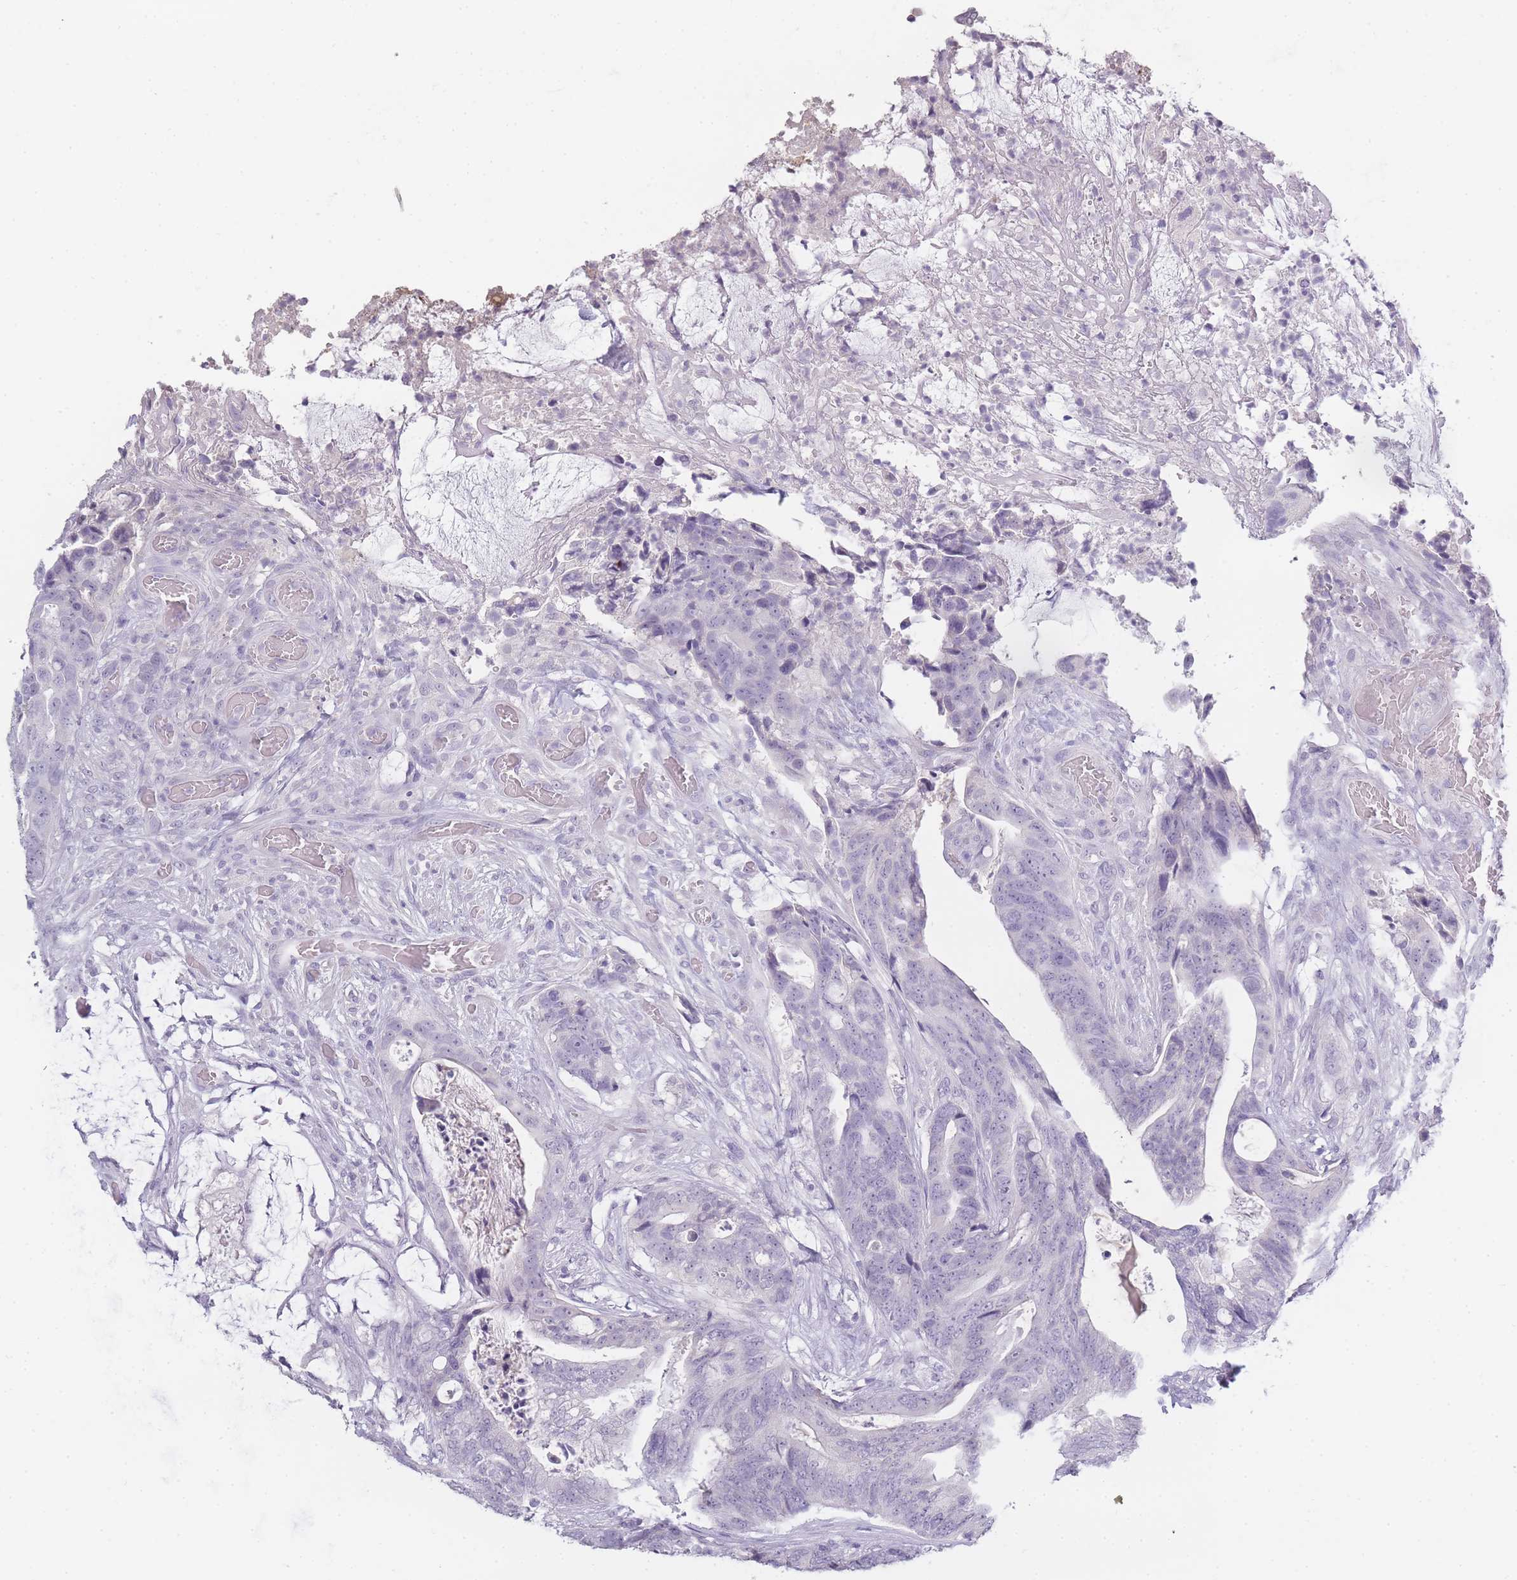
{"staining": {"intensity": "negative", "quantity": "none", "location": "none"}, "tissue": "colorectal cancer", "cell_type": "Tumor cells", "image_type": "cancer", "snomed": [{"axis": "morphology", "description": "Adenocarcinoma, NOS"}, {"axis": "topography", "description": "Colon"}], "caption": "Protein analysis of colorectal adenocarcinoma reveals no significant expression in tumor cells. (DAB immunohistochemistry (IHC), high magnification).", "gene": "INS", "patient": {"sex": "female", "age": 82}}